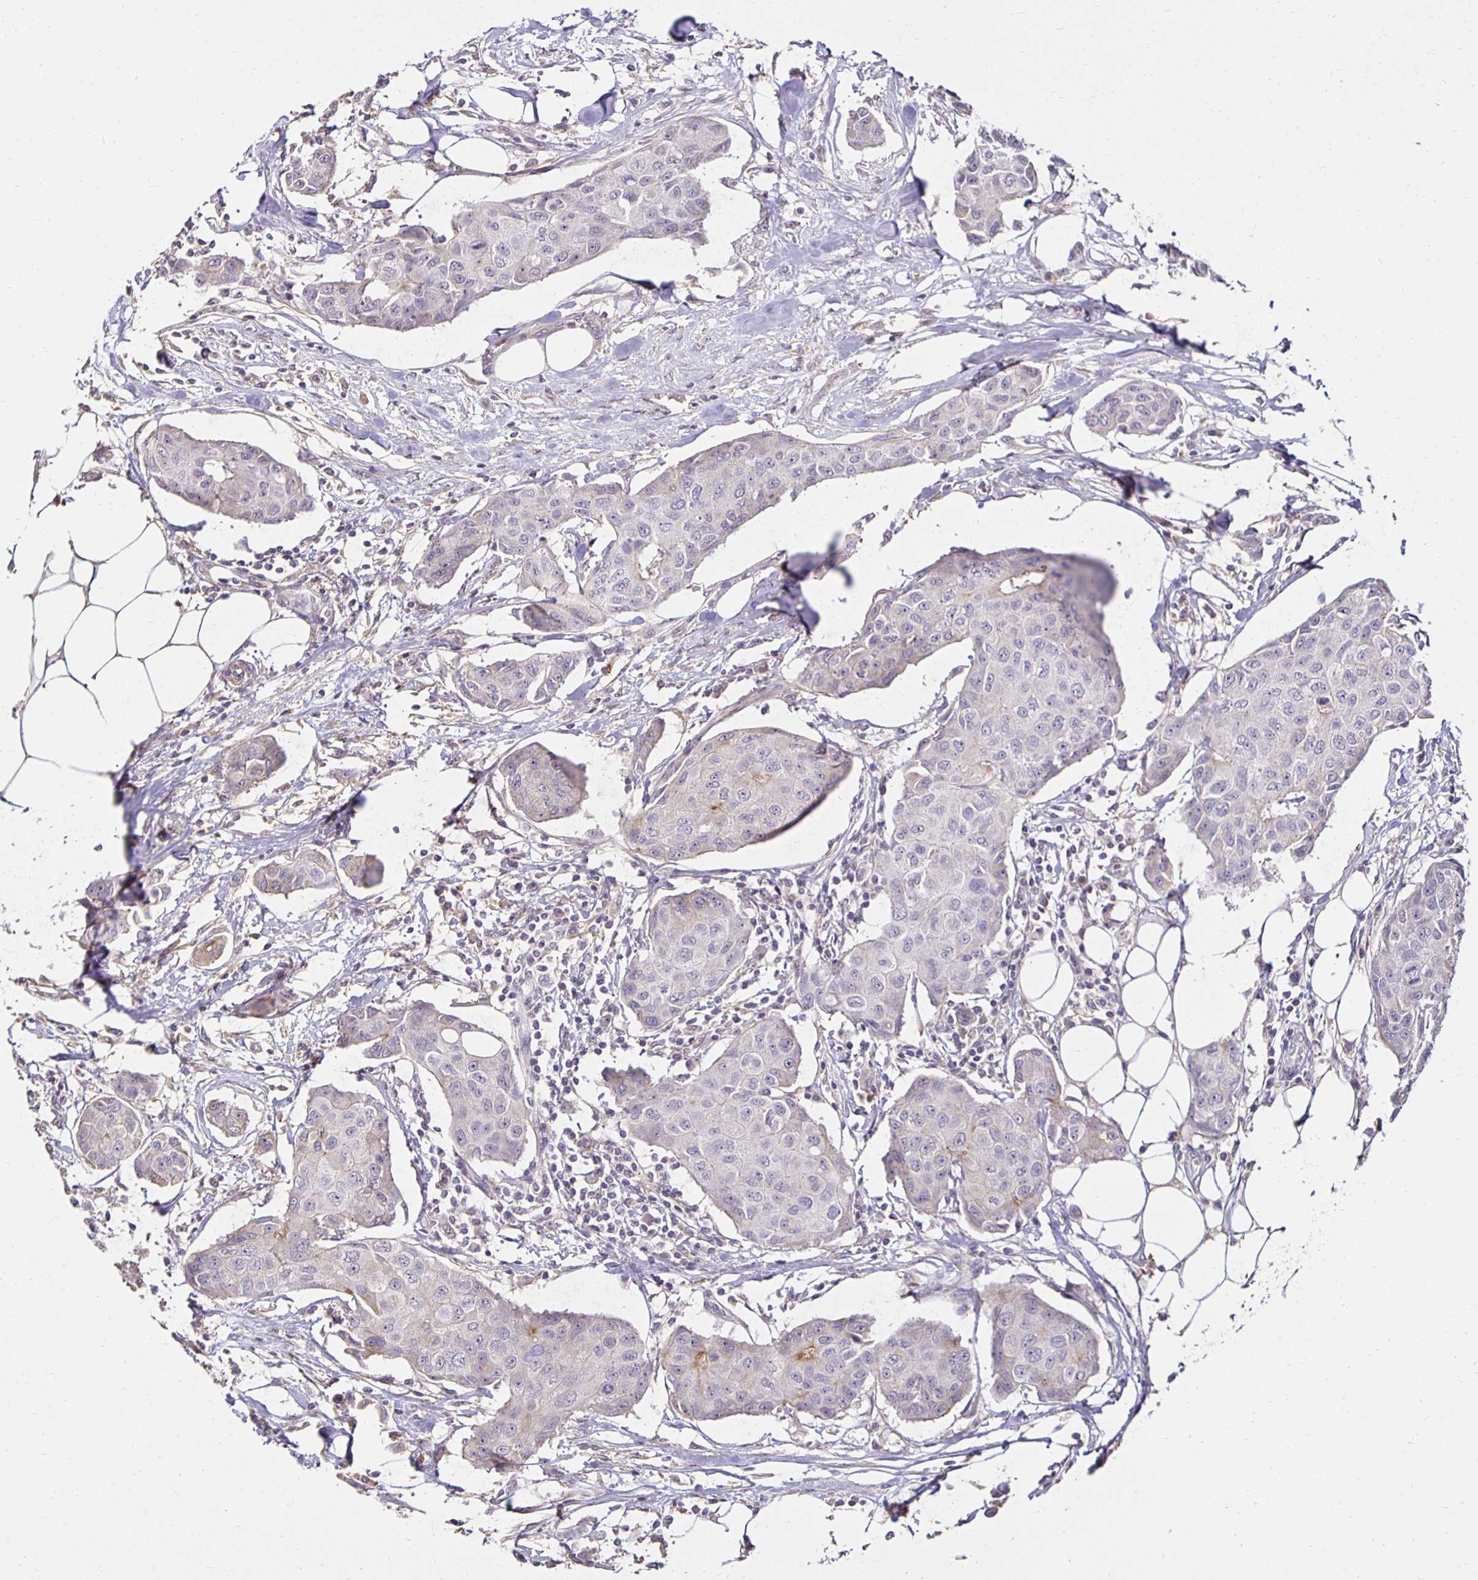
{"staining": {"intensity": "negative", "quantity": "none", "location": "none"}, "tissue": "breast cancer", "cell_type": "Tumor cells", "image_type": "cancer", "snomed": [{"axis": "morphology", "description": "Duct carcinoma"}, {"axis": "topography", "description": "Breast"}, {"axis": "topography", "description": "Lymph node"}], "caption": "Immunohistochemical staining of breast intraductal carcinoma exhibits no significant positivity in tumor cells.", "gene": "PNPLA3", "patient": {"sex": "female", "age": 80}}